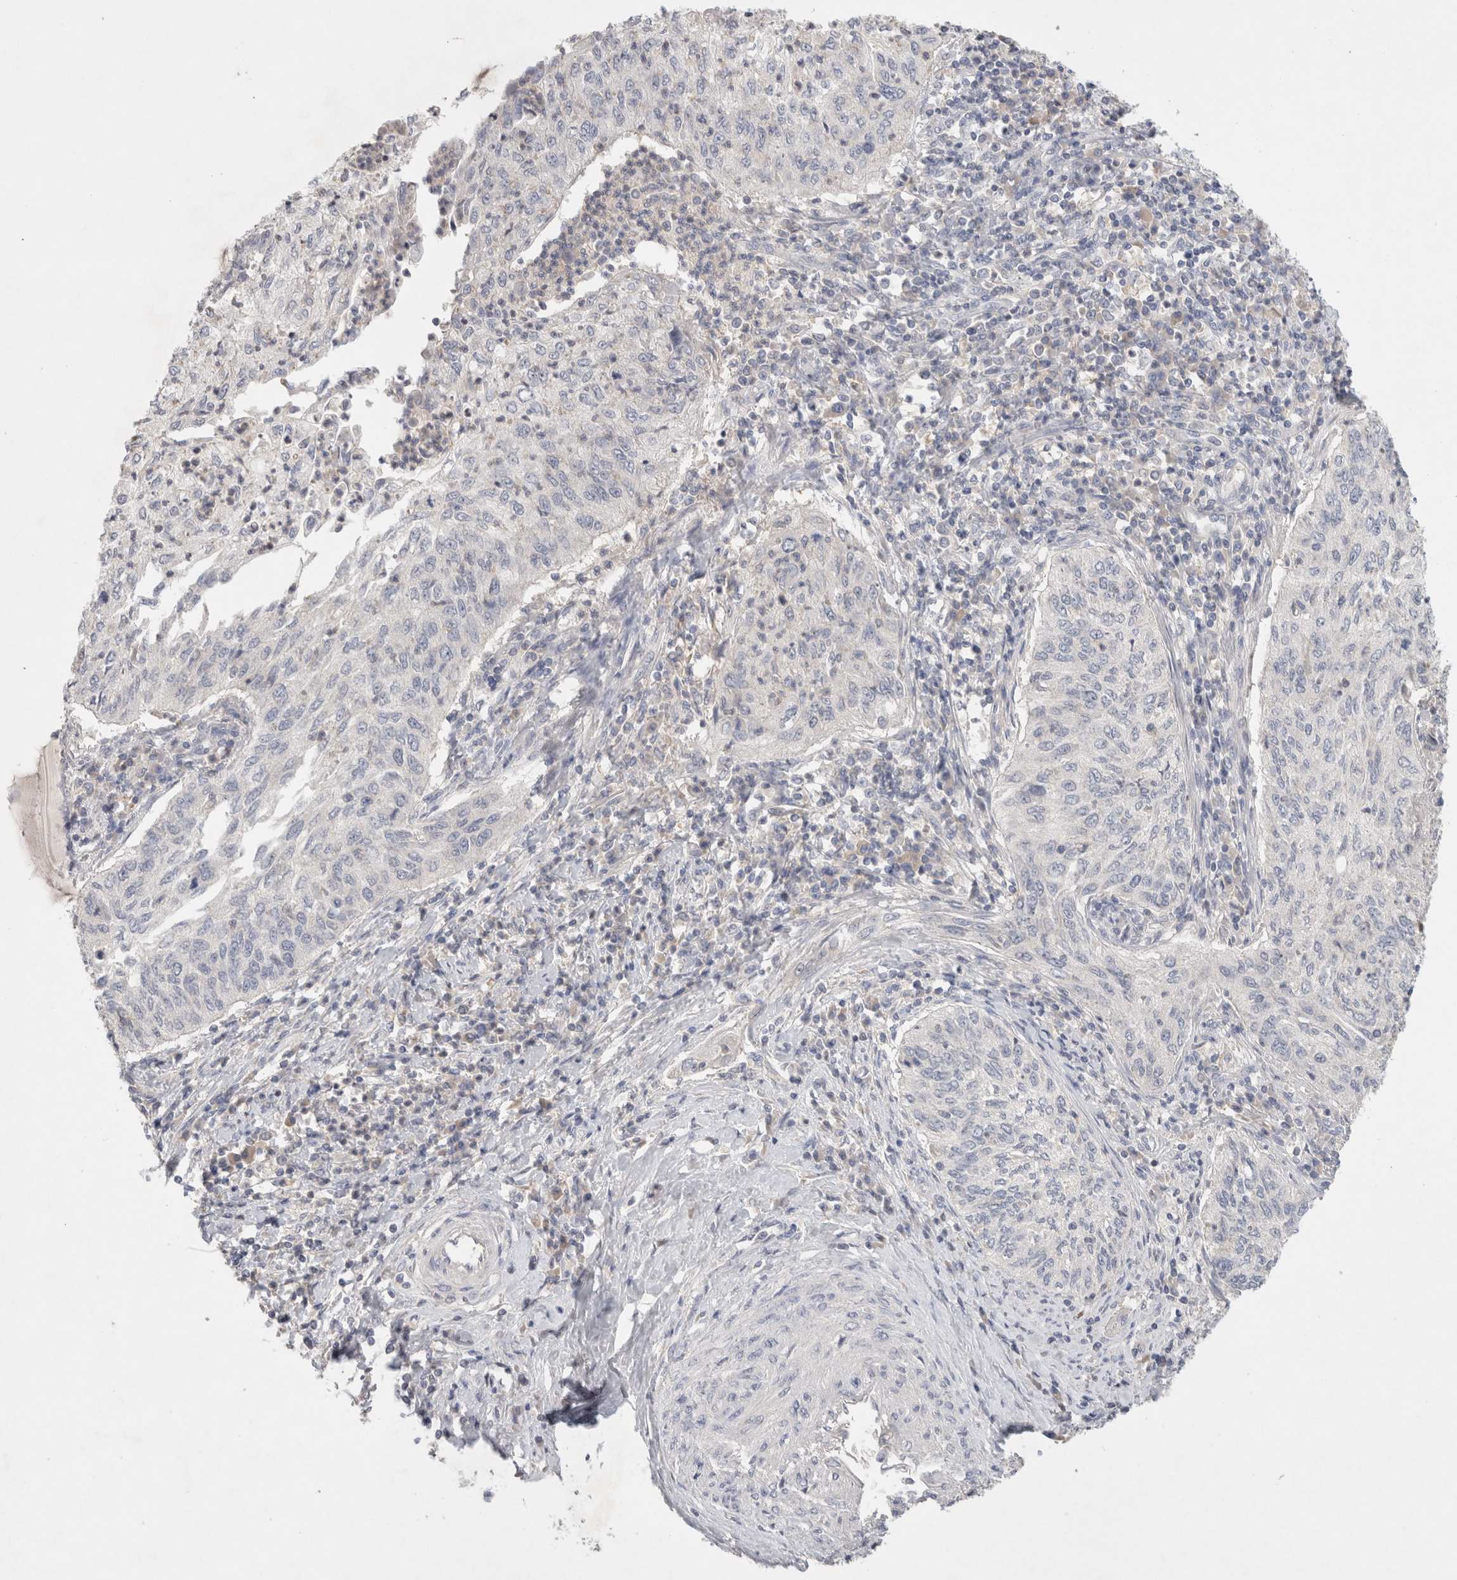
{"staining": {"intensity": "negative", "quantity": "none", "location": "none"}, "tissue": "cervical cancer", "cell_type": "Tumor cells", "image_type": "cancer", "snomed": [{"axis": "morphology", "description": "Squamous cell carcinoma, NOS"}, {"axis": "topography", "description": "Cervix"}], "caption": "Squamous cell carcinoma (cervical) was stained to show a protein in brown. There is no significant positivity in tumor cells.", "gene": "MPP2", "patient": {"sex": "female", "age": 30}}